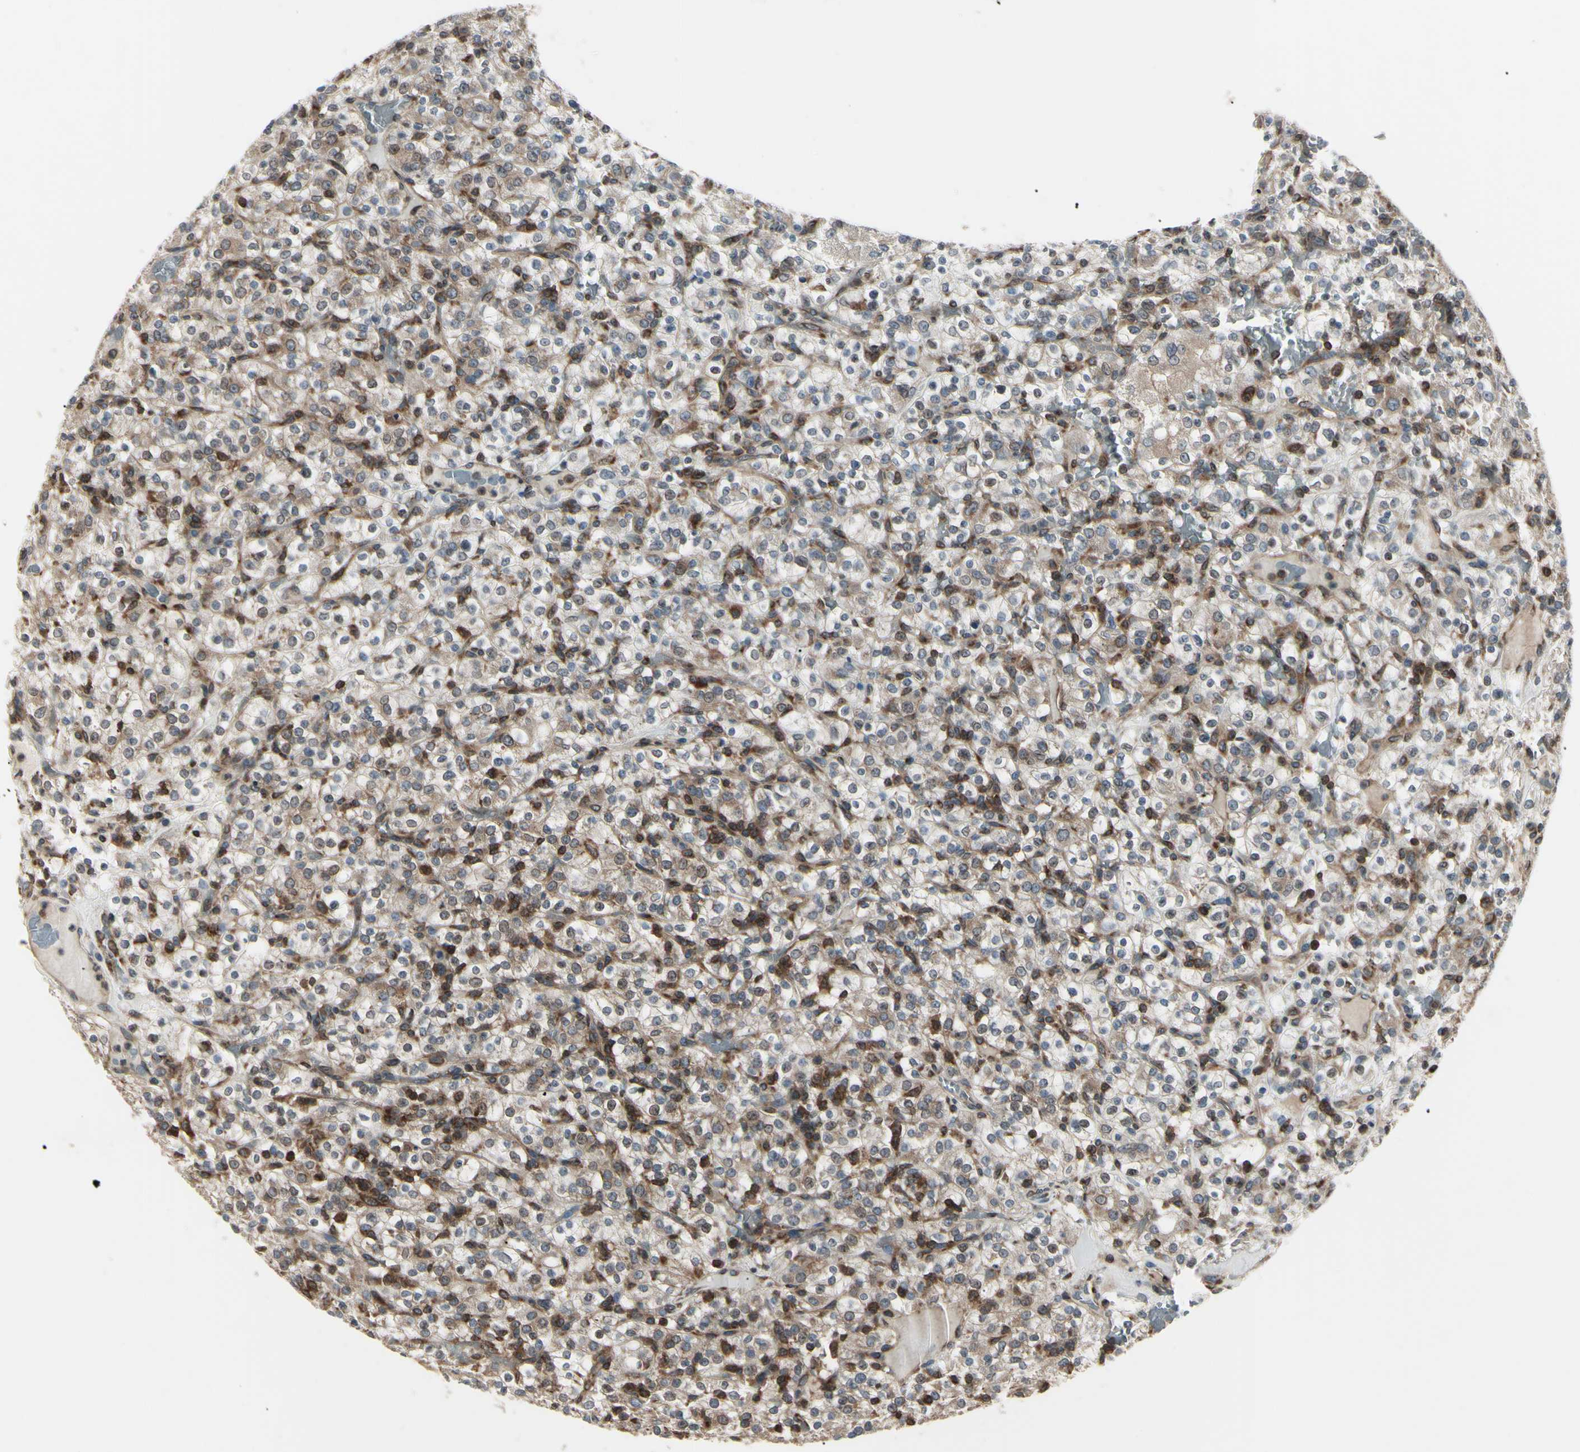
{"staining": {"intensity": "moderate", "quantity": "25%-75%", "location": "cytoplasmic/membranous,nuclear"}, "tissue": "renal cancer", "cell_type": "Tumor cells", "image_type": "cancer", "snomed": [{"axis": "morphology", "description": "Normal tissue, NOS"}, {"axis": "morphology", "description": "Adenocarcinoma, NOS"}, {"axis": "topography", "description": "Kidney"}], "caption": "Immunohistochemistry (IHC) staining of renal cancer, which demonstrates medium levels of moderate cytoplasmic/membranous and nuclear positivity in approximately 25%-75% of tumor cells indicating moderate cytoplasmic/membranous and nuclear protein staining. The staining was performed using DAB (brown) for protein detection and nuclei were counterstained in hematoxylin (blue).", "gene": "MAPRE1", "patient": {"sex": "female", "age": 72}}